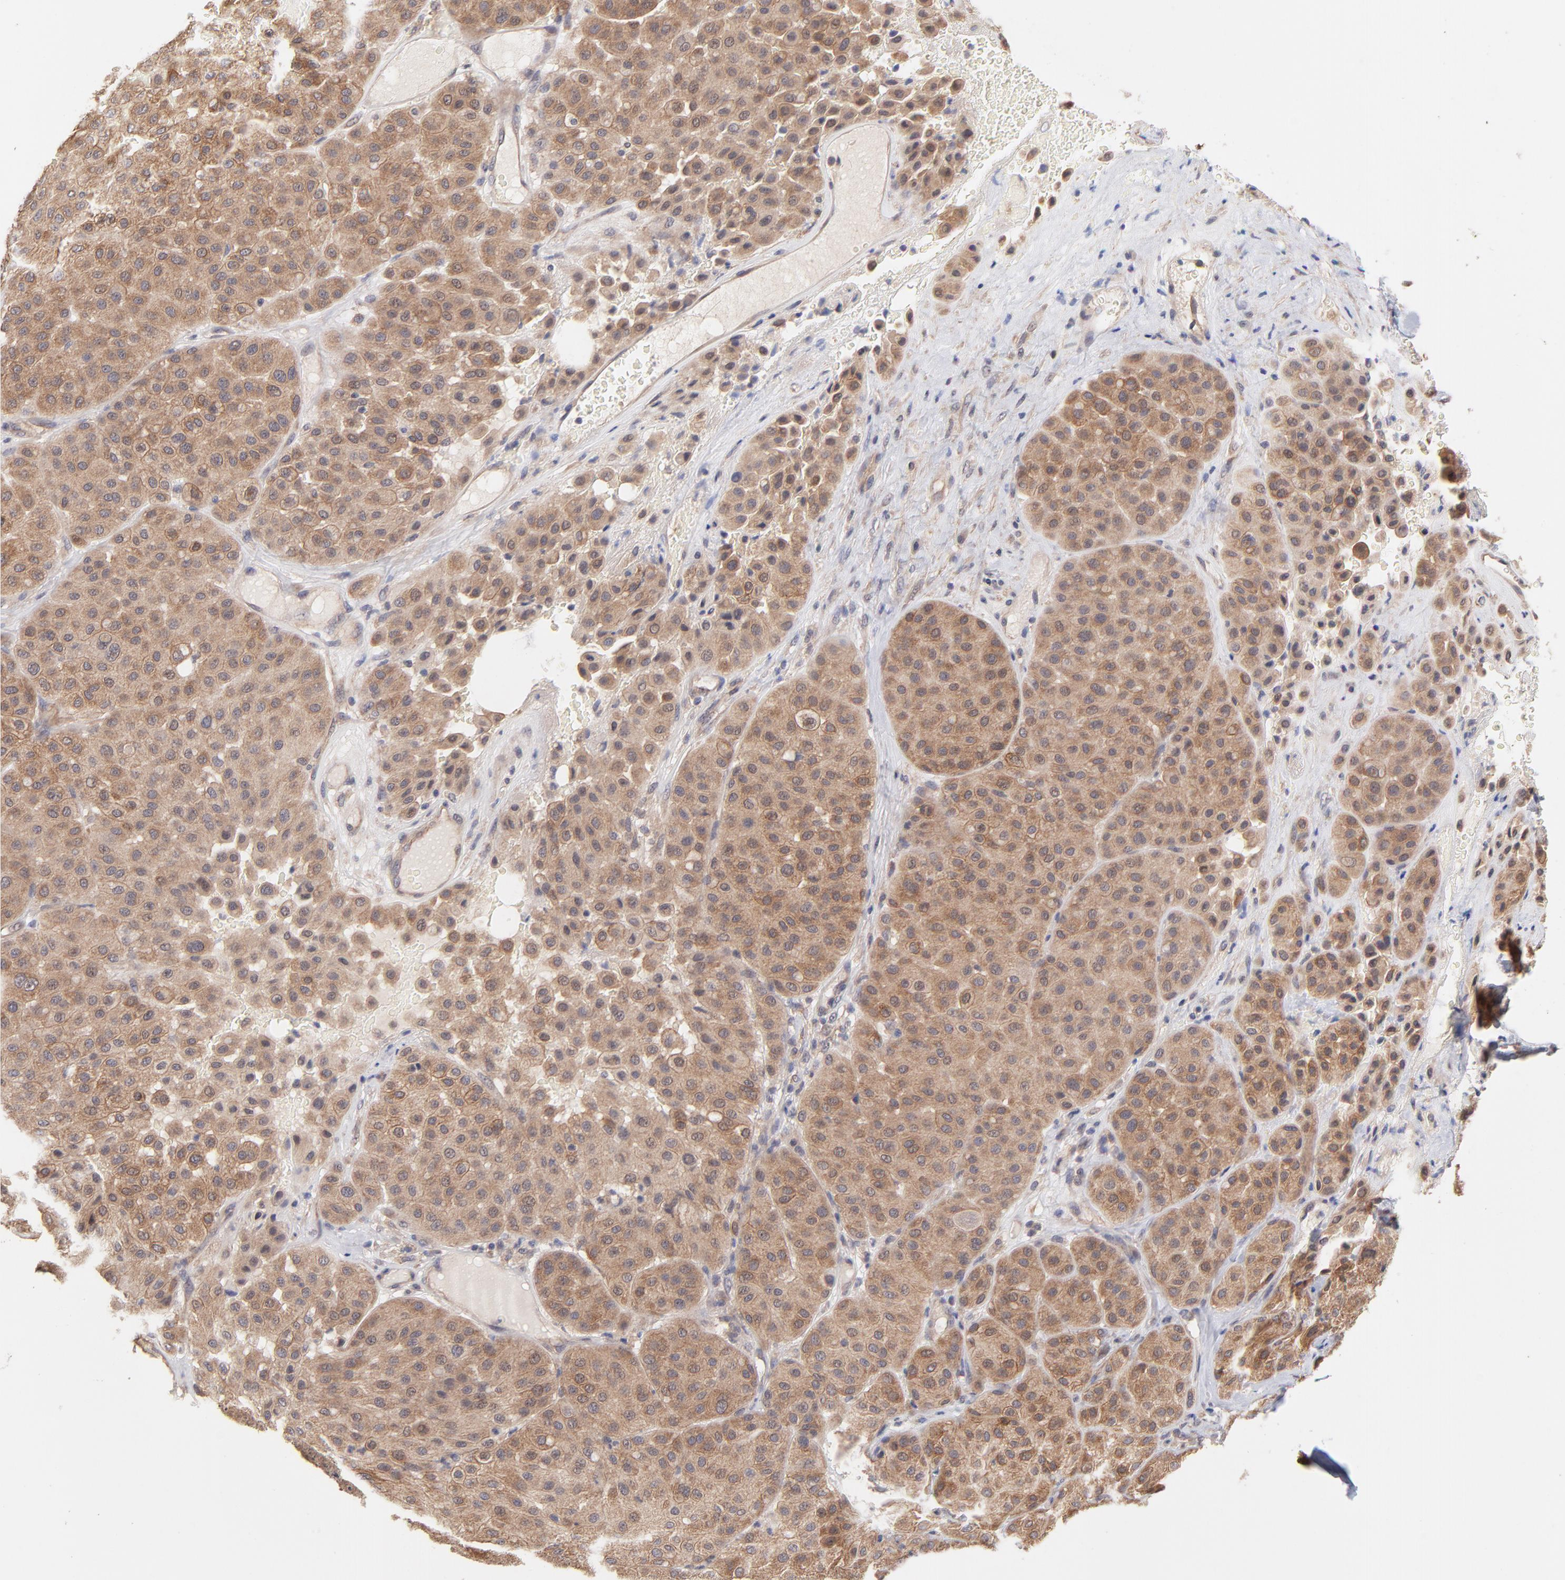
{"staining": {"intensity": "moderate", "quantity": ">75%", "location": "cytoplasmic/membranous"}, "tissue": "melanoma", "cell_type": "Tumor cells", "image_type": "cancer", "snomed": [{"axis": "morphology", "description": "Normal tissue, NOS"}, {"axis": "morphology", "description": "Malignant melanoma, Metastatic site"}, {"axis": "topography", "description": "Skin"}], "caption": "Immunohistochemical staining of malignant melanoma (metastatic site) displays medium levels of moderate cytoplasmic/membranous staining in approximately >75% of tumor cells. The staining was performed using DAB (3,3'-diaminobenzidine) to visualize the protein expression in brown, while the nuclei were stained in blue with hematoxylin (Magnification: 20x).", "gene": "STAP2", "patient": {"sex": "male", "age": 41}}